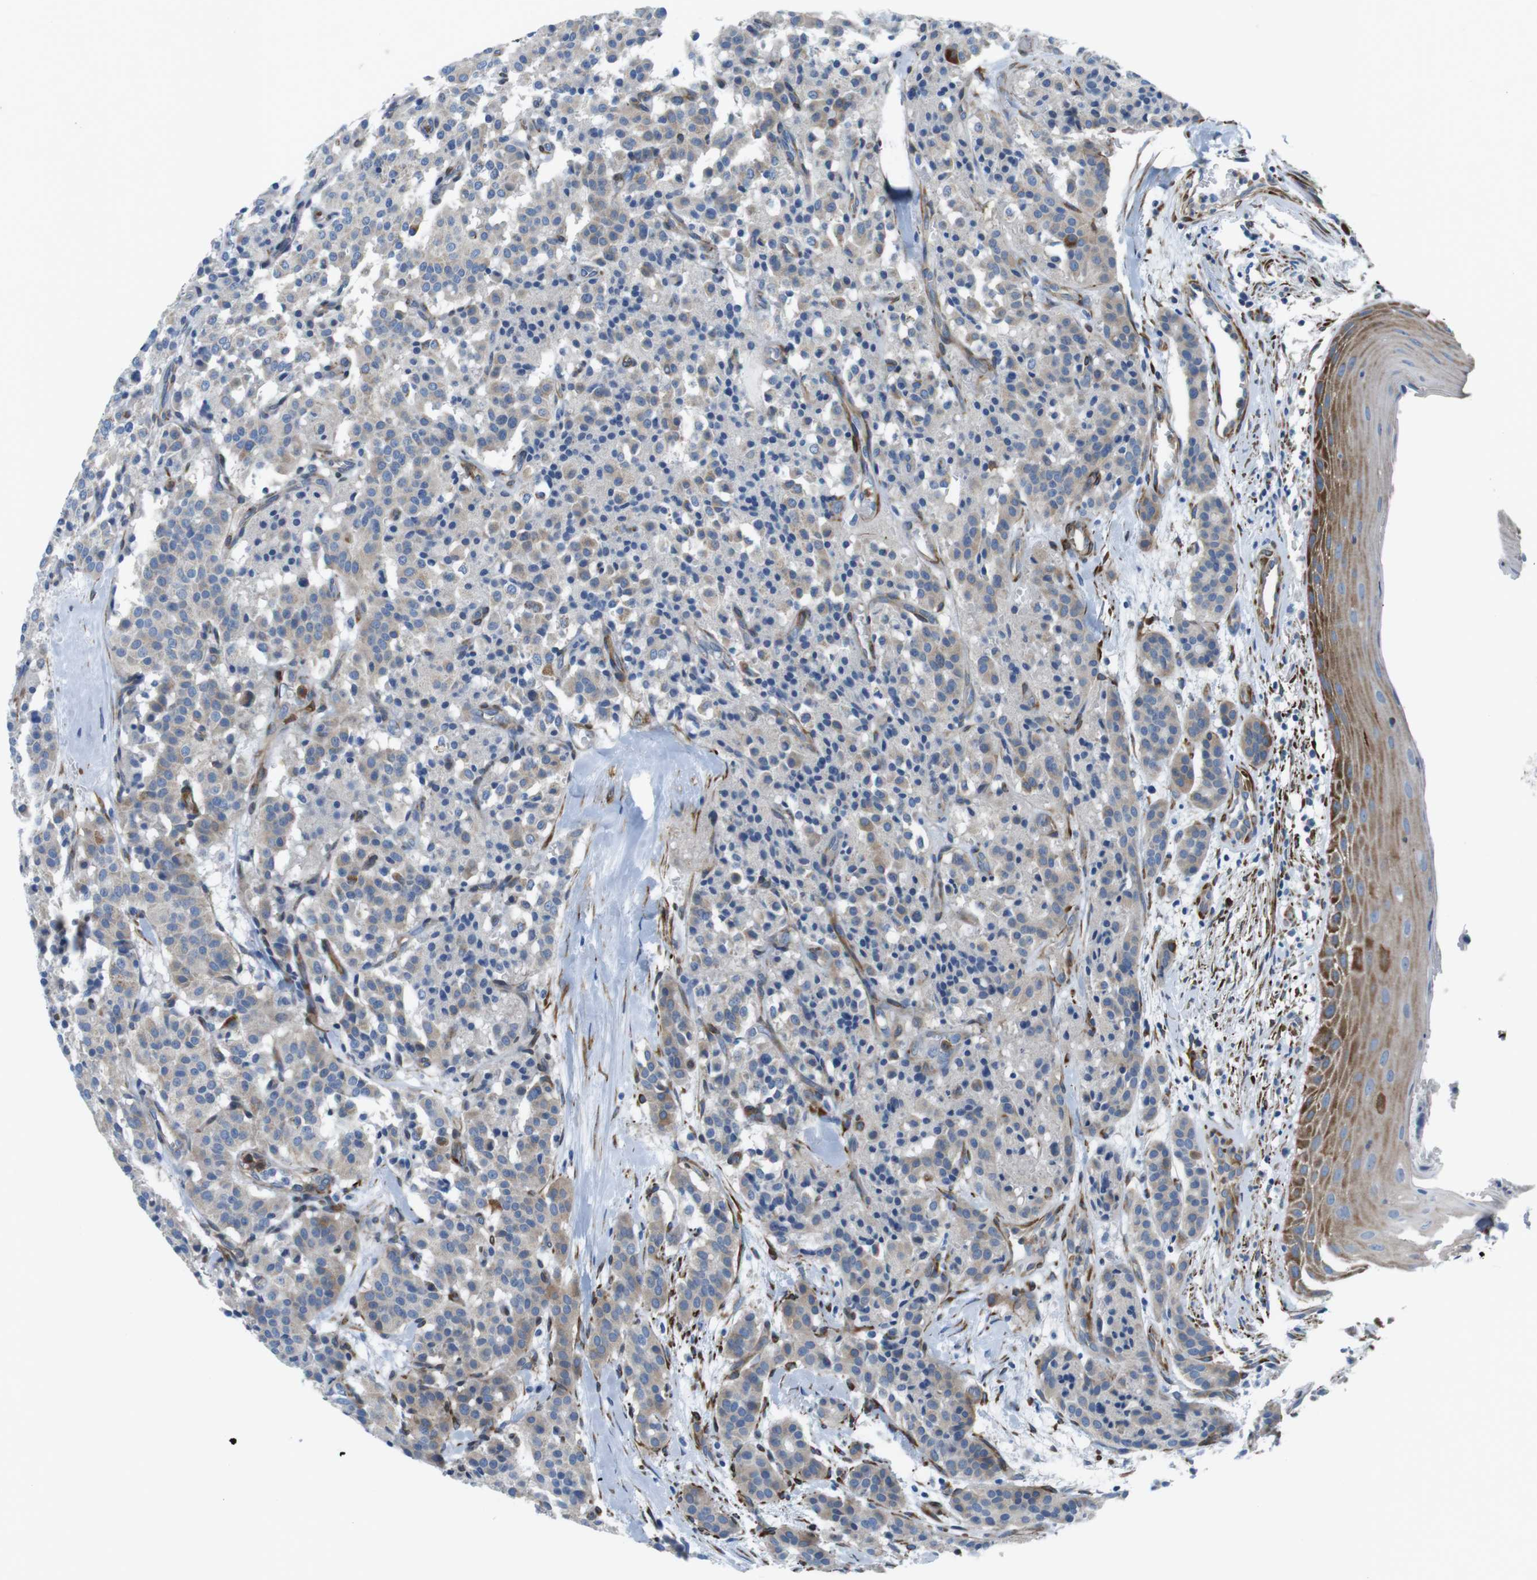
{"staining": {"intensity": "weak", "quantity": ">75%", "location": "cytoplasmic/membranous"}, "tissue": "carcinoid", "cell_type": "Tumor cells", "image_type": "cancer", "snomed": [{"axis": "morphology", "description": "Carcinoid, malignant, NOS"}, {"axis": "topography", "description": "Lung"}], "caption": "Carcinoid stained with IHC exhibits weak cytoplasmic/membranous expression in approximately >75% of tumor cells. The protein is shown in brown color, while the nuclei are stained blue.", "gene": "EMP2", "patient": {"sex": "male", "age": 30}}